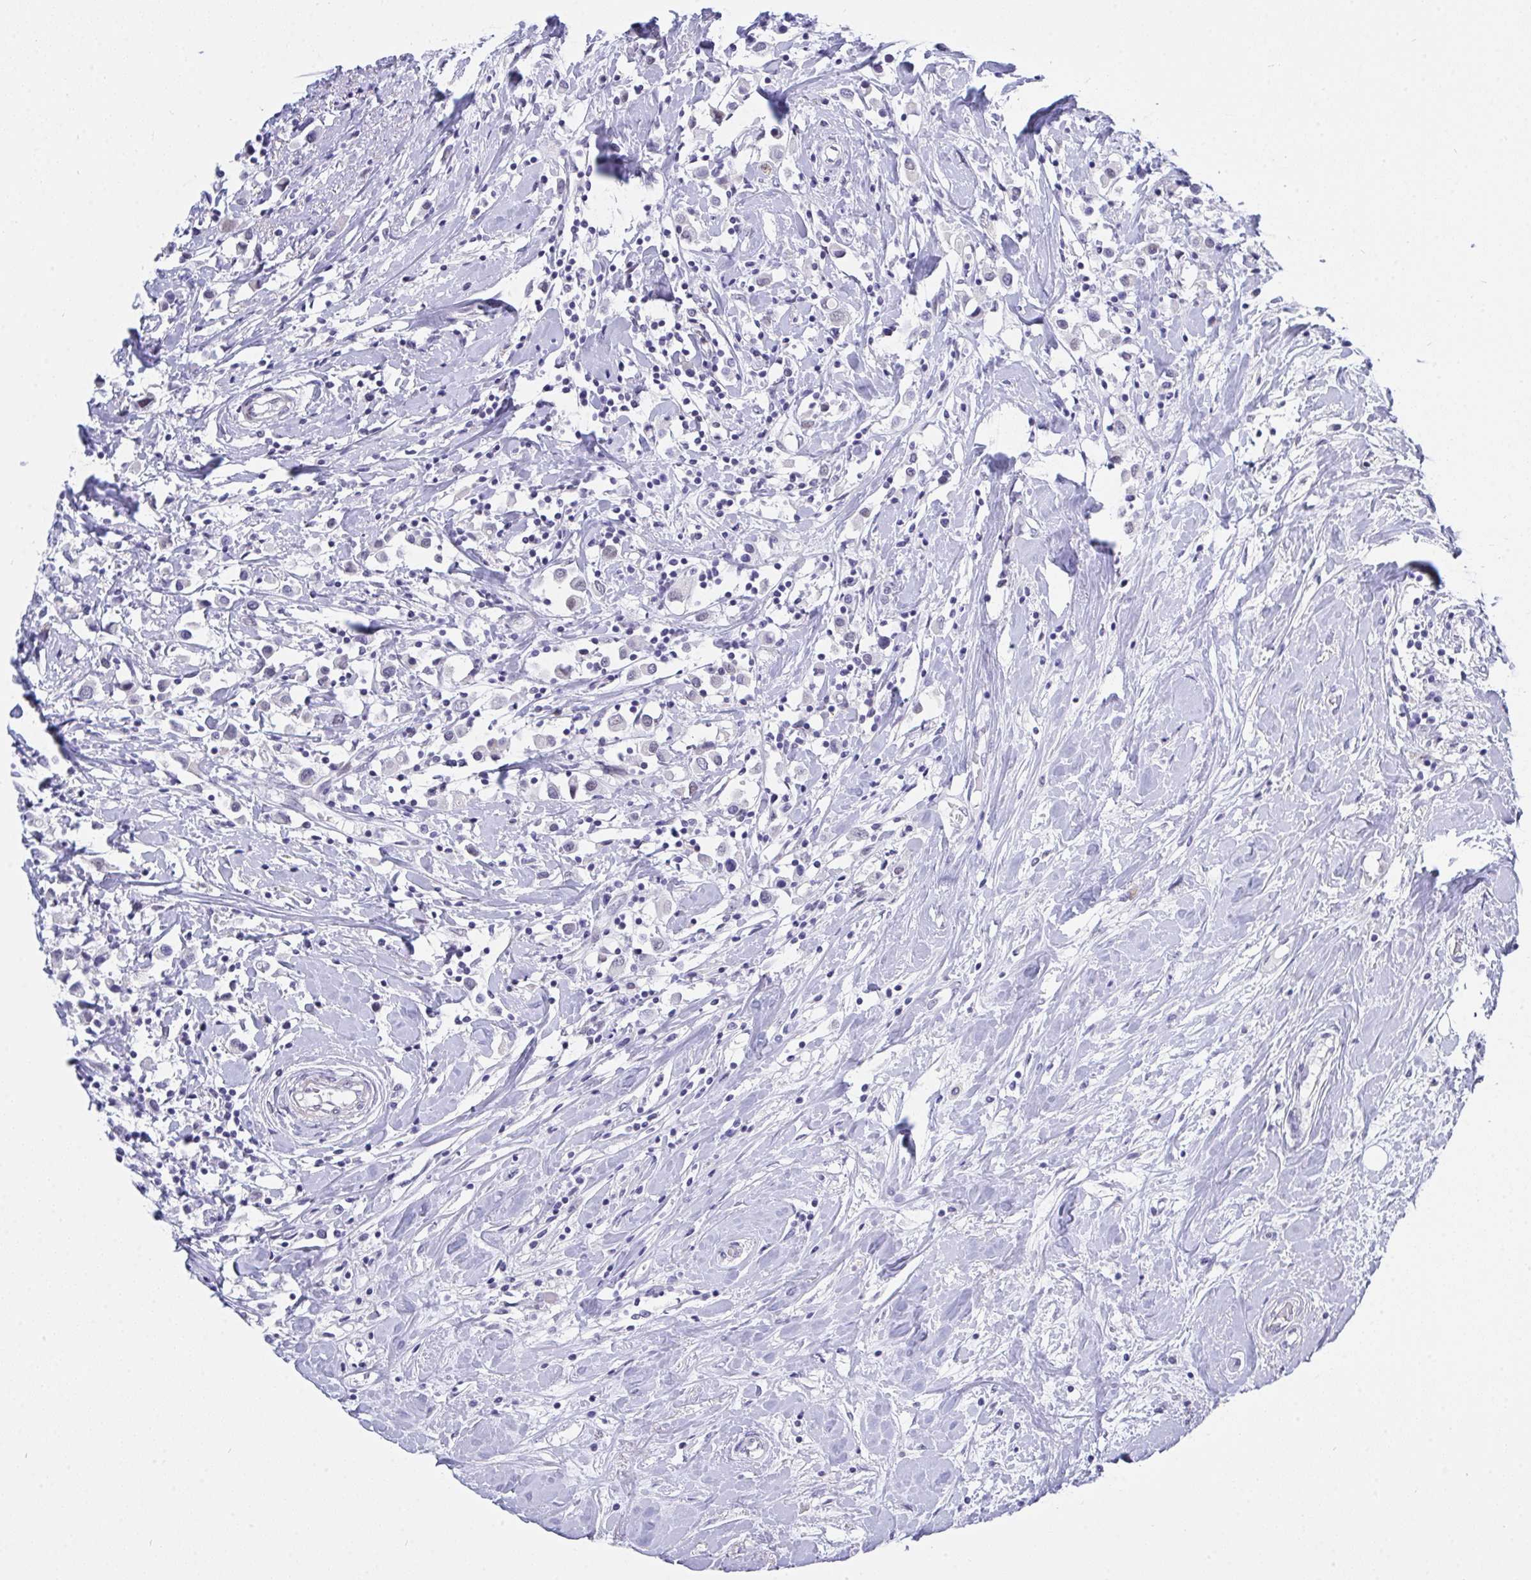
{"staining": {"intensity": "negative", "quantity": "none", "location": "none"}, "tissue": "breast cancer", "cell_type": "Tumor cells", "image_type": "cancer", "snomed": [{"axis": "morphology", "description": "Duct carcinoma"}, {"axis": "topography", "description": "Breast"}], "caption": "High power microscopy image of an IHC image of breast cancer, revealing no significant positivity in tumor cells. Brightfield microscopy of immunohistochemistry (IHC) stained with DAB (brown) and hematoxylin (blue), captured at high magnification.", "gene": "FBXL22", "patient": {"sex": "female", "age": 61}}